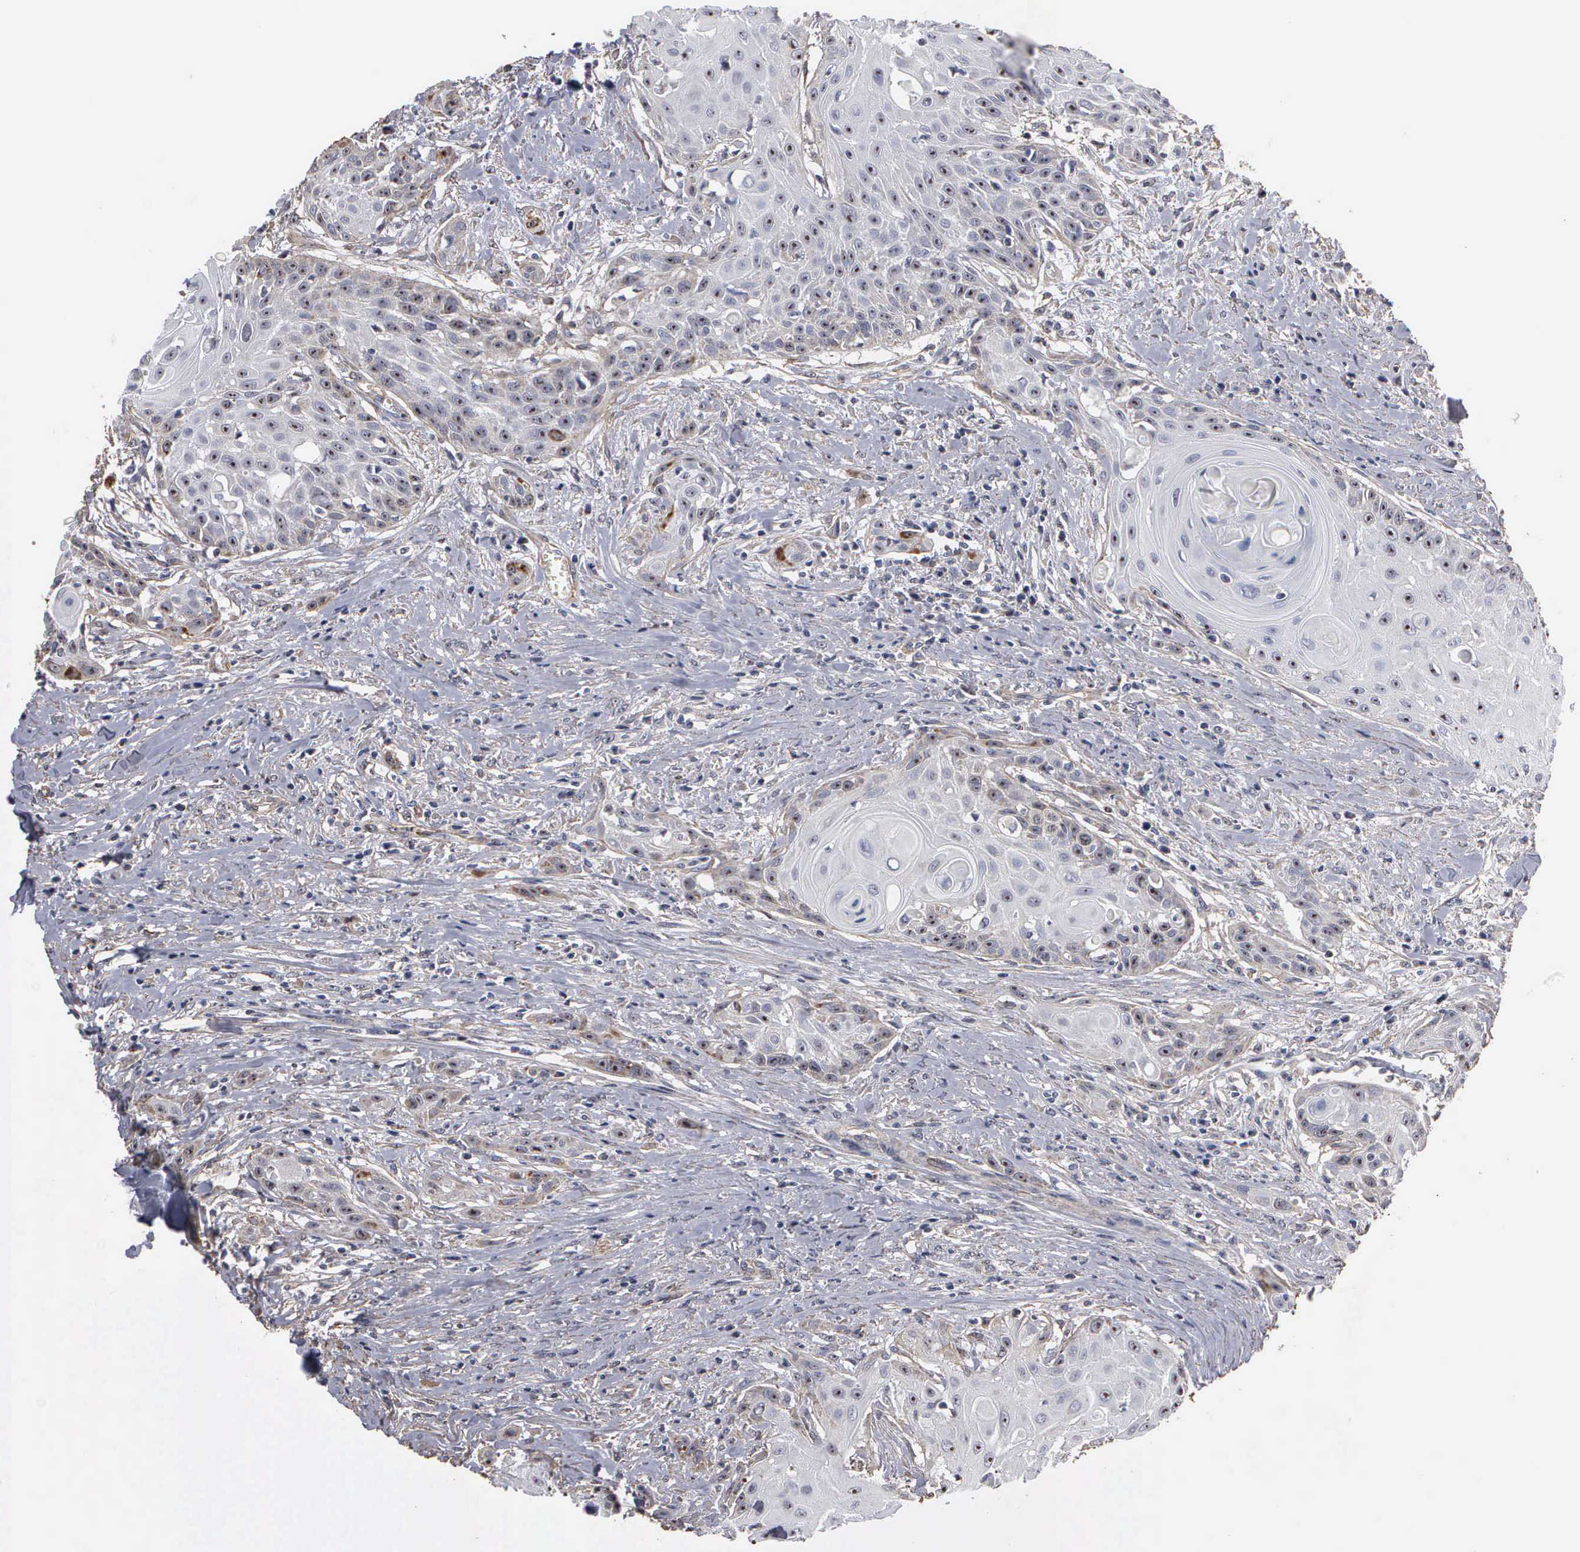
{"staining": {"intensity": "weak", "quantity": "<25%", "location": "nuclear"}, "tissue": "head and neck cancer", "cell_type": "Tumor cells", "image_type": "cancer", "snomed": [{"axis": "morphology", "description": "Squamous cell carcinoma, NOS"}, {"axis": "morphology", "description": "Squamous cell carcinoma, metastatic, NOS"}, {"axis": "topography", "description": "Lymph node"}, {"axis": "topography", "description": "Salivary gland"}, {"axis": "topography", "description": "Head-Neck"}], "caption": "Immunohistochemistry (IHC) image of neoplastic tissue: squamous cell carcinoma (head and neck) stained with DAB (3,3'-diaminobenzidine) displays no significant protein expression in tumor cells.", "gene": "NGDN", "patient": {"sex": "female", "age": 74}}